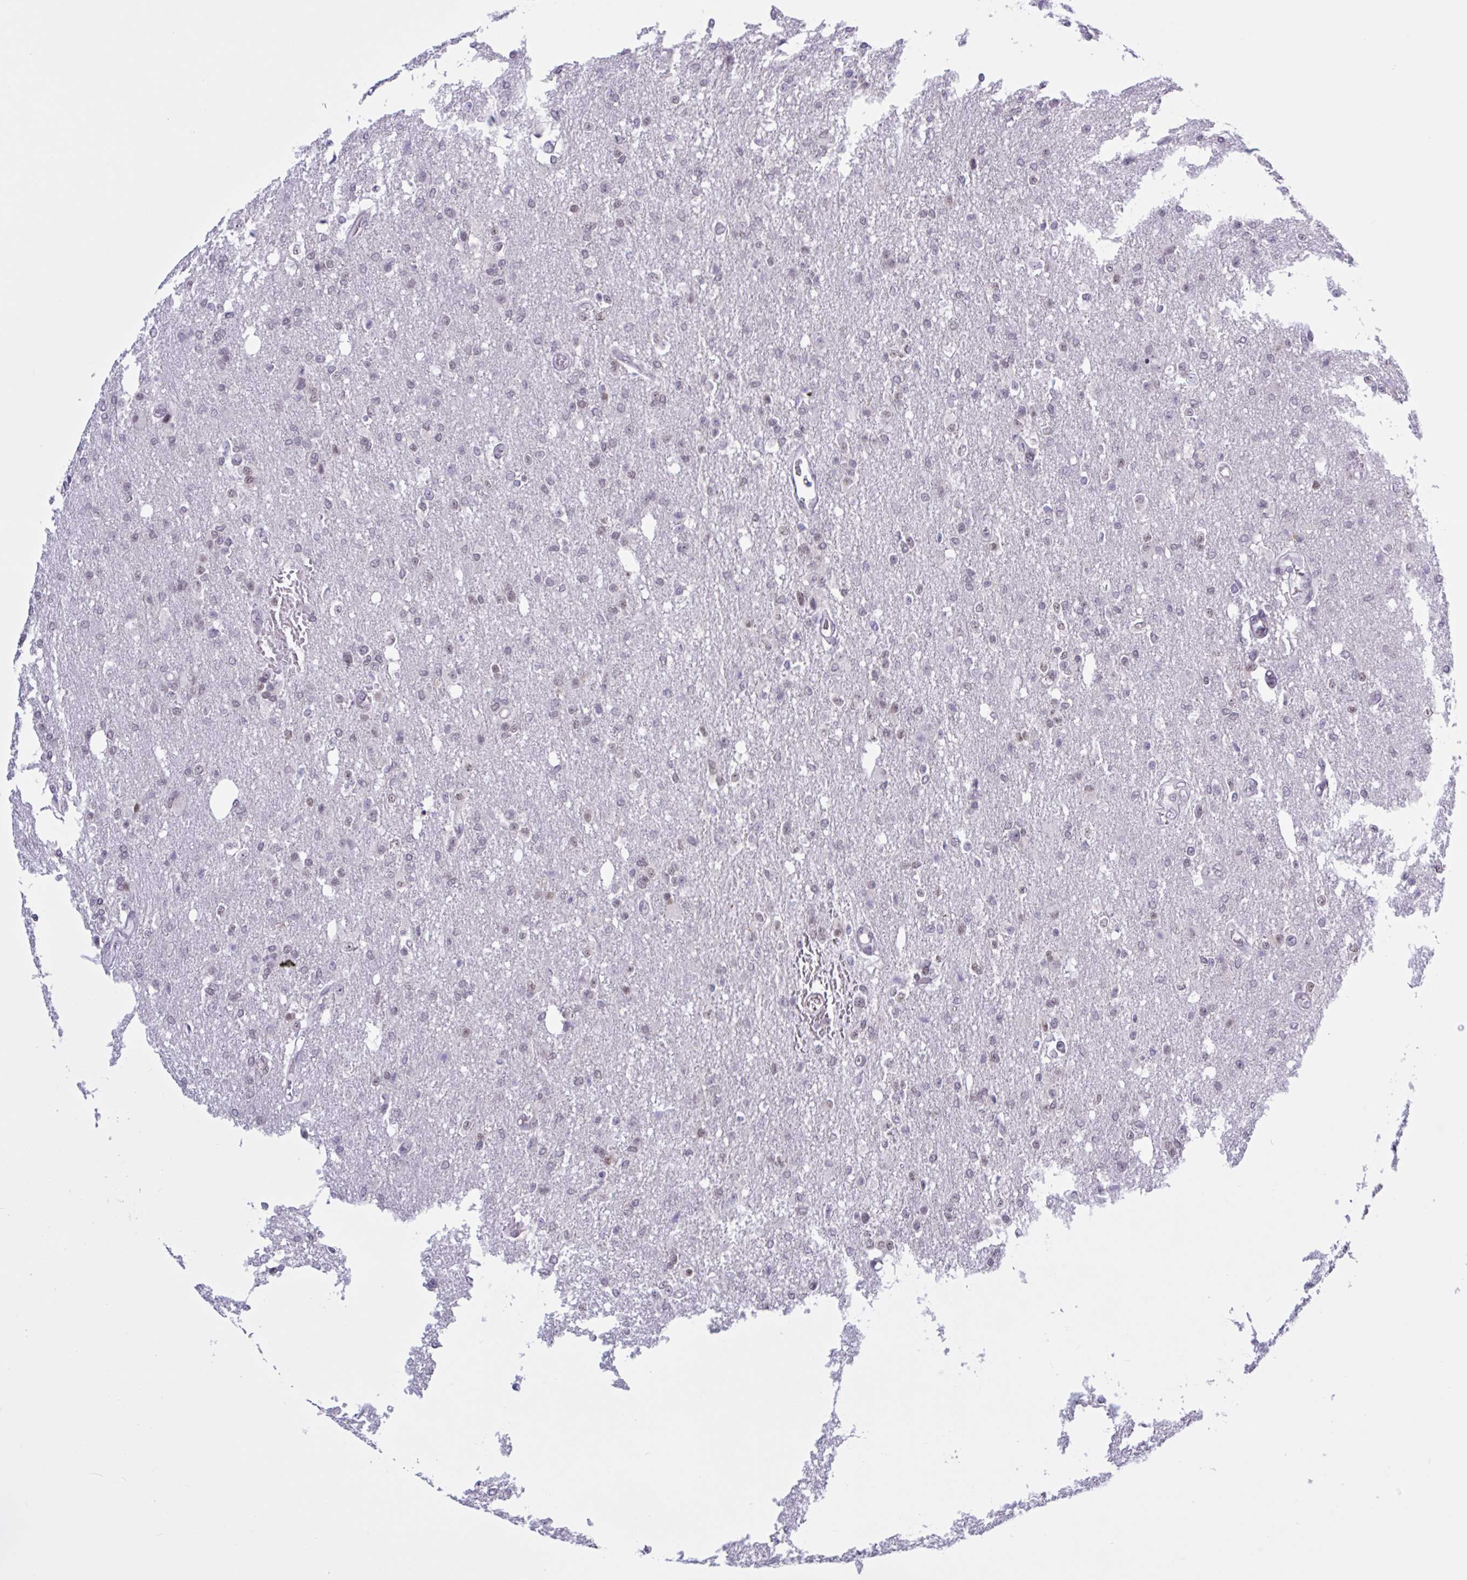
{"staining": {"intensity": "negative", "quantity": "none", "location": "none"}, "tissue": "glioma", "cell_type": "Tumor cells", "image_type": "cancer", "snomed": [{"axis": "morphology", "description": "Glioma, malignant, Low grade"}, {"axis": "topography", "description": "Brain"}], "caption": "A high-resolution image shows immunohistochemistry (IHC) staining of malignant low-grade glioma, which demonstrates no significant expression in tumor cells.", "gene": "PRMT6", "patient": {"sex": "male", "age": 26}}